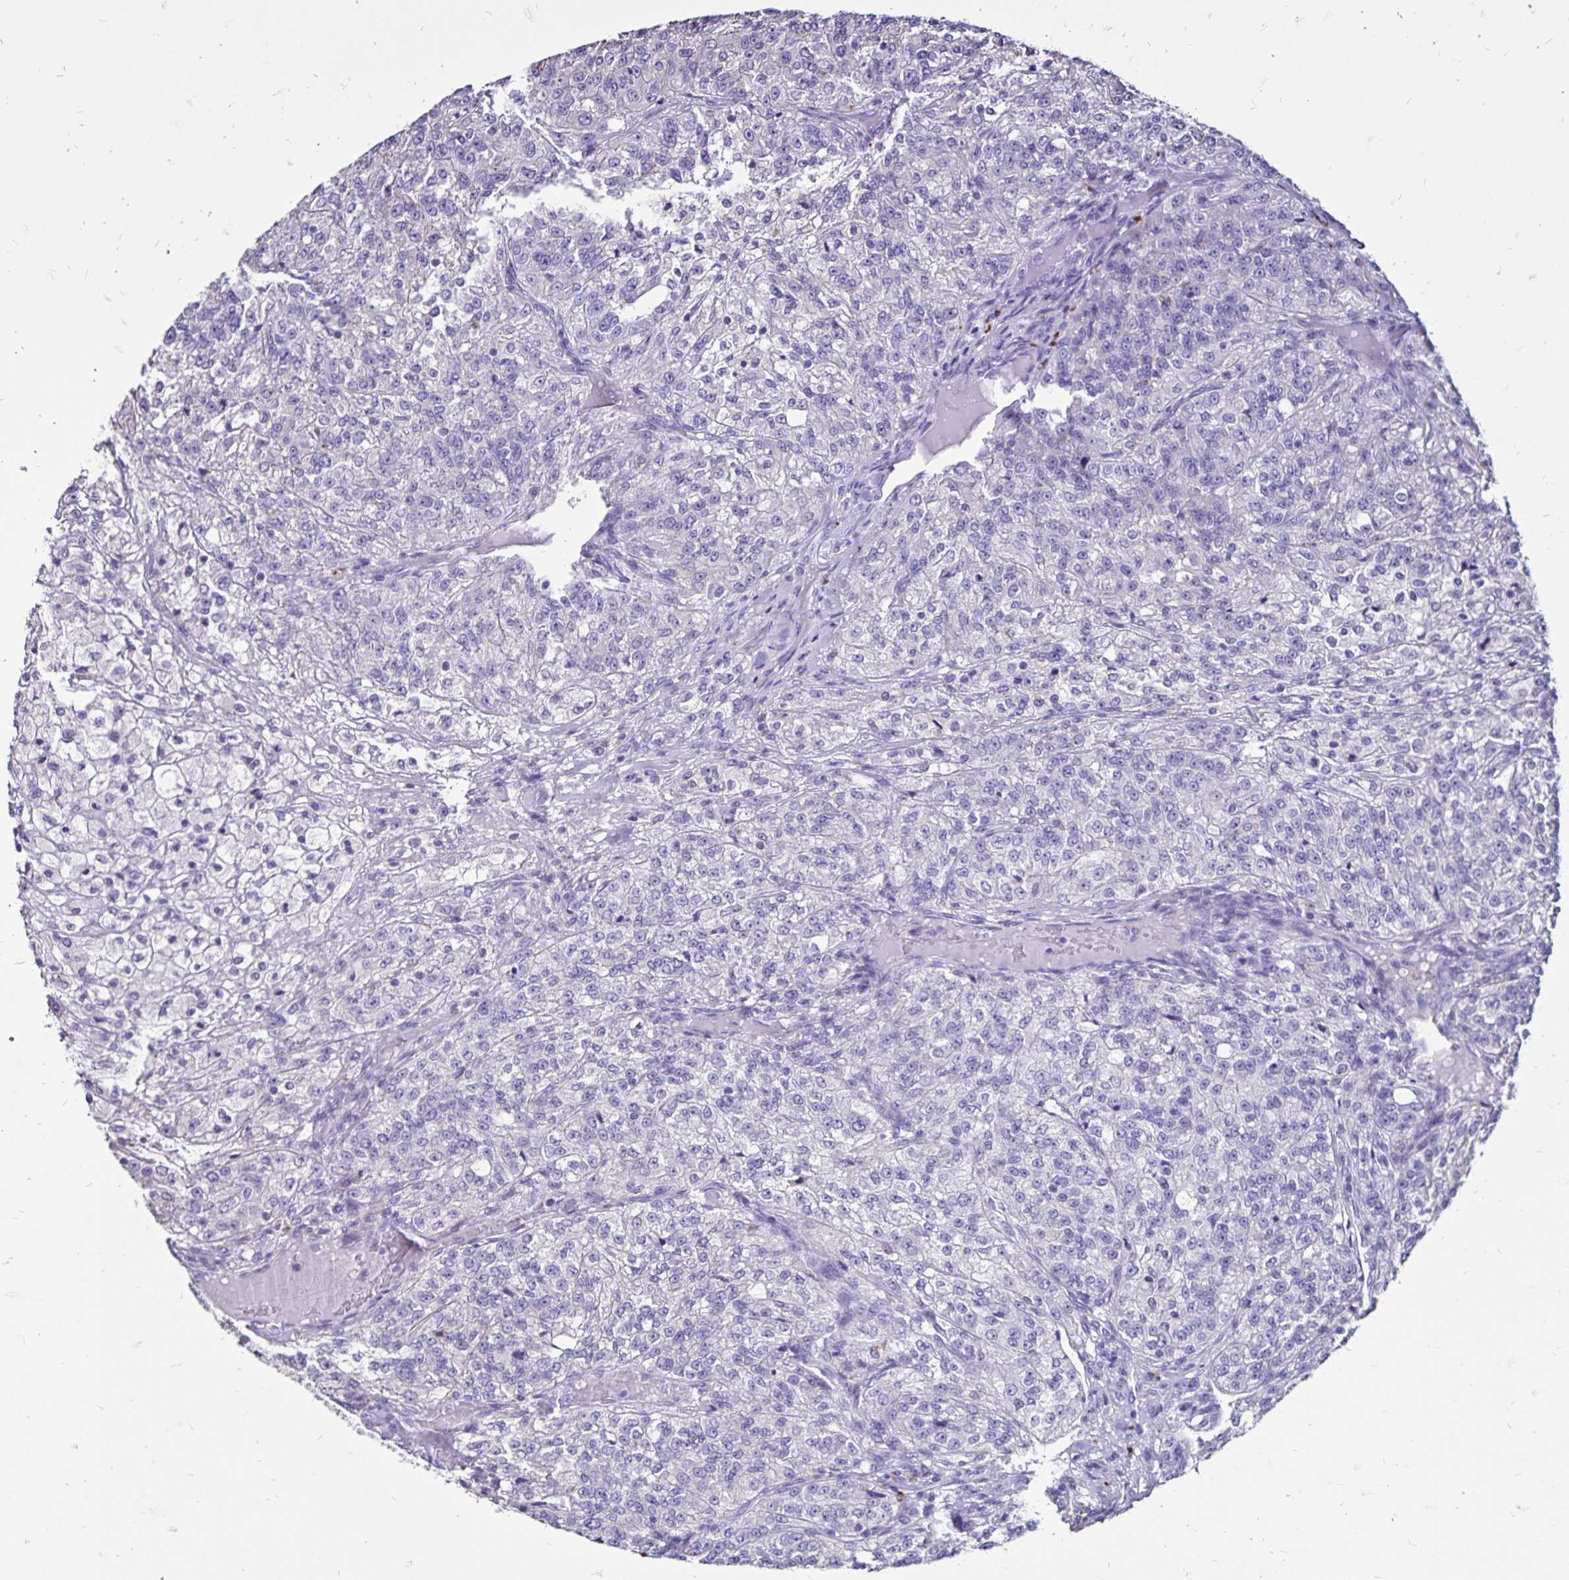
{"staining": {"intensity": "negative", "quantity": "none", "location": "none"}, "tissue": "renal cancer", "cell_type": "Tumor cells", "image_type": "cancer", "snomed": [{"axis": "morphology", "description": "Adenocarcinoma, NOS"}, {"axis": "topography", "description": "Kidney"}], "caption": "Immunohistochemistry photomicrograph of neoplastic tissue: renal cancer stained with DAB reveals no significant protein staining in tumor cells. (Brightfield microscopy of DAB IHC at high magnification).", "gene": "EVPL", "patient": {"sex": "female", "age": 63}}